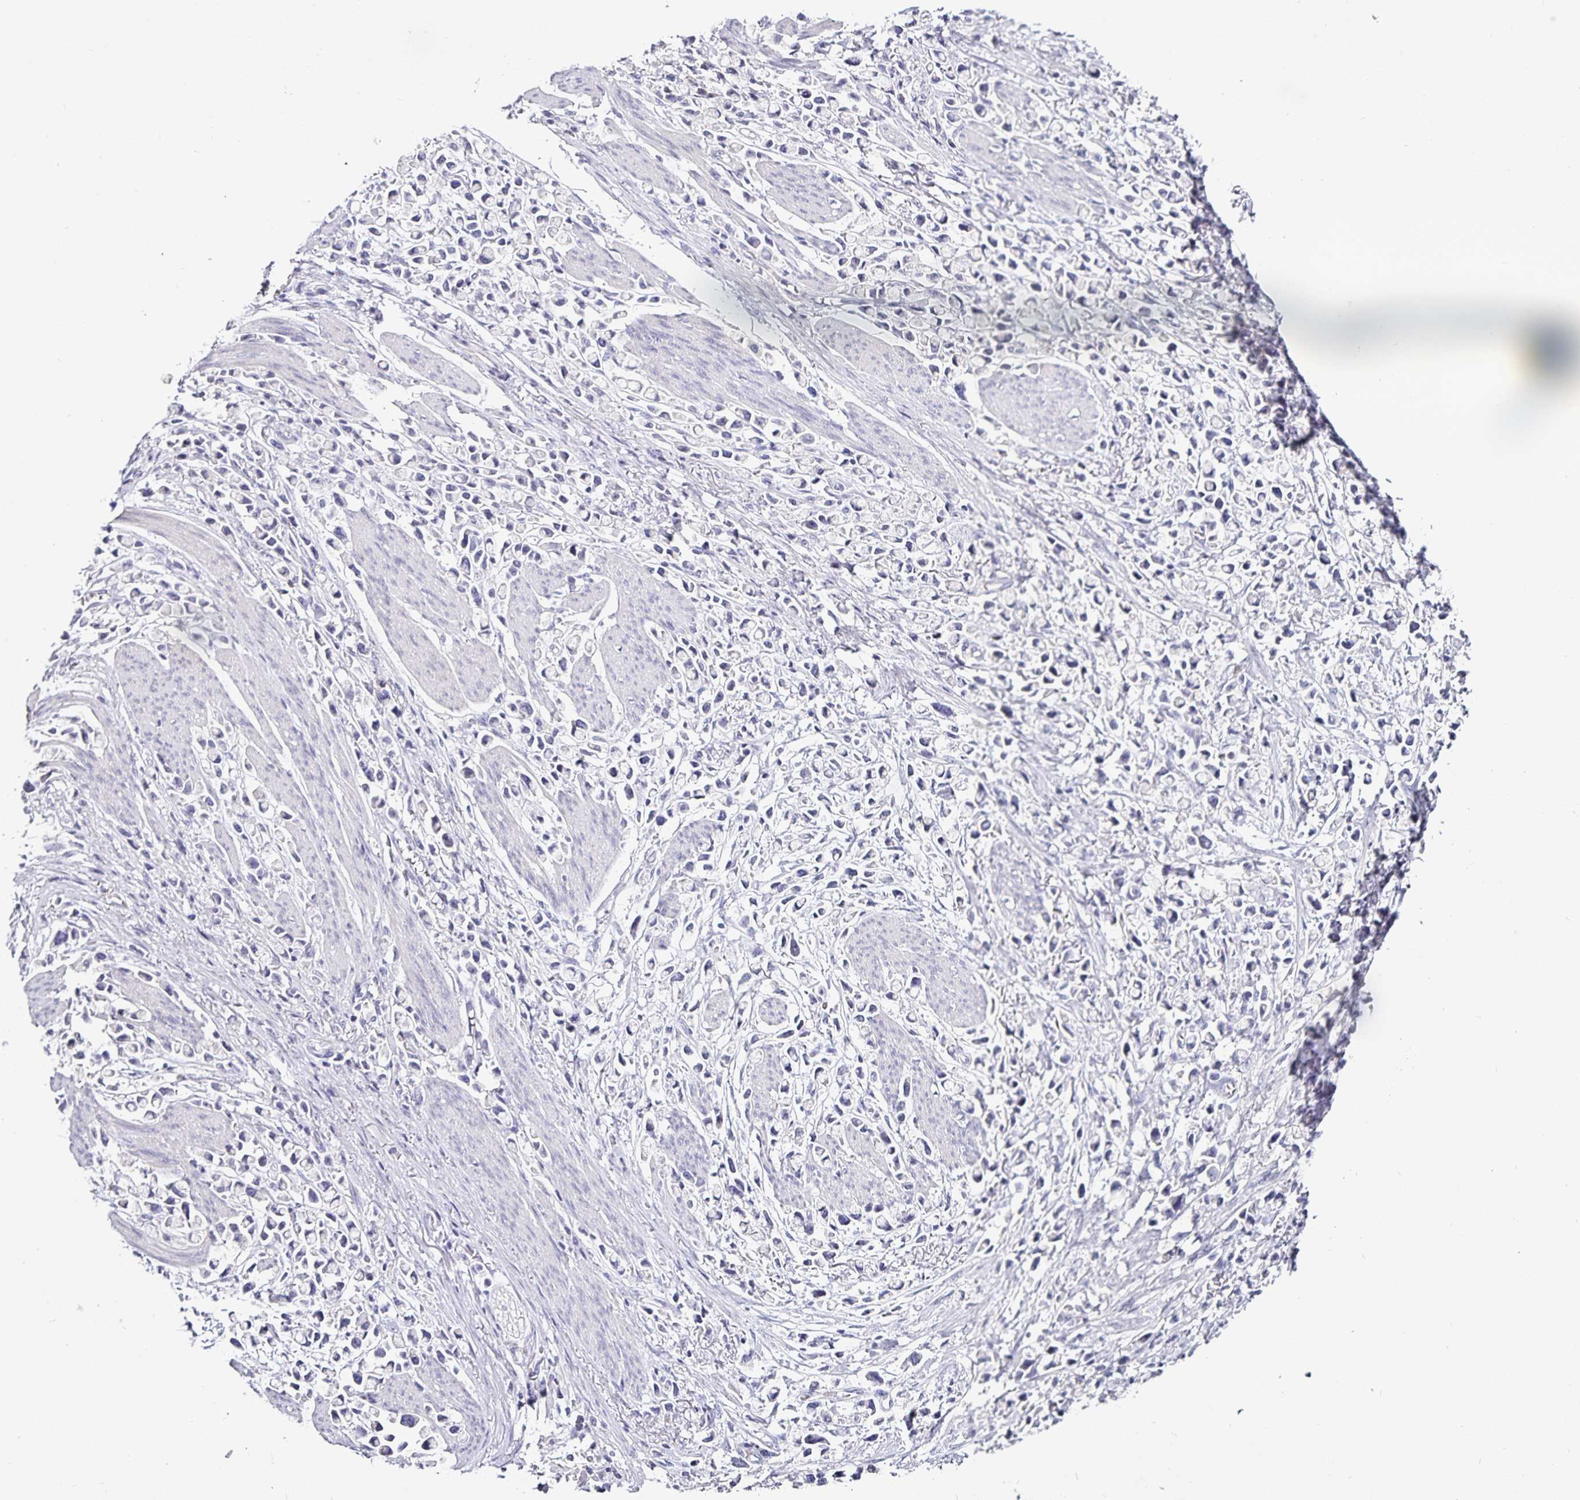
{"staining": {"intensity": "negative", "quantity": "none", "location": "none"}, "tissue": "stomach cancer", "cell_type": "Tumor cells", "image_type": "cancer", "snomed": [{"axis": "morphology", "description": "Adenocarcinoma, NOS"}, {"axis": "topography", "description": "Stomach"}], "caption": "The image shows no staining of tumor cells in stomach cancer (adenocarcinoma).", "gene": "TTR", "patient": {"sex": "female", "age": 81}}